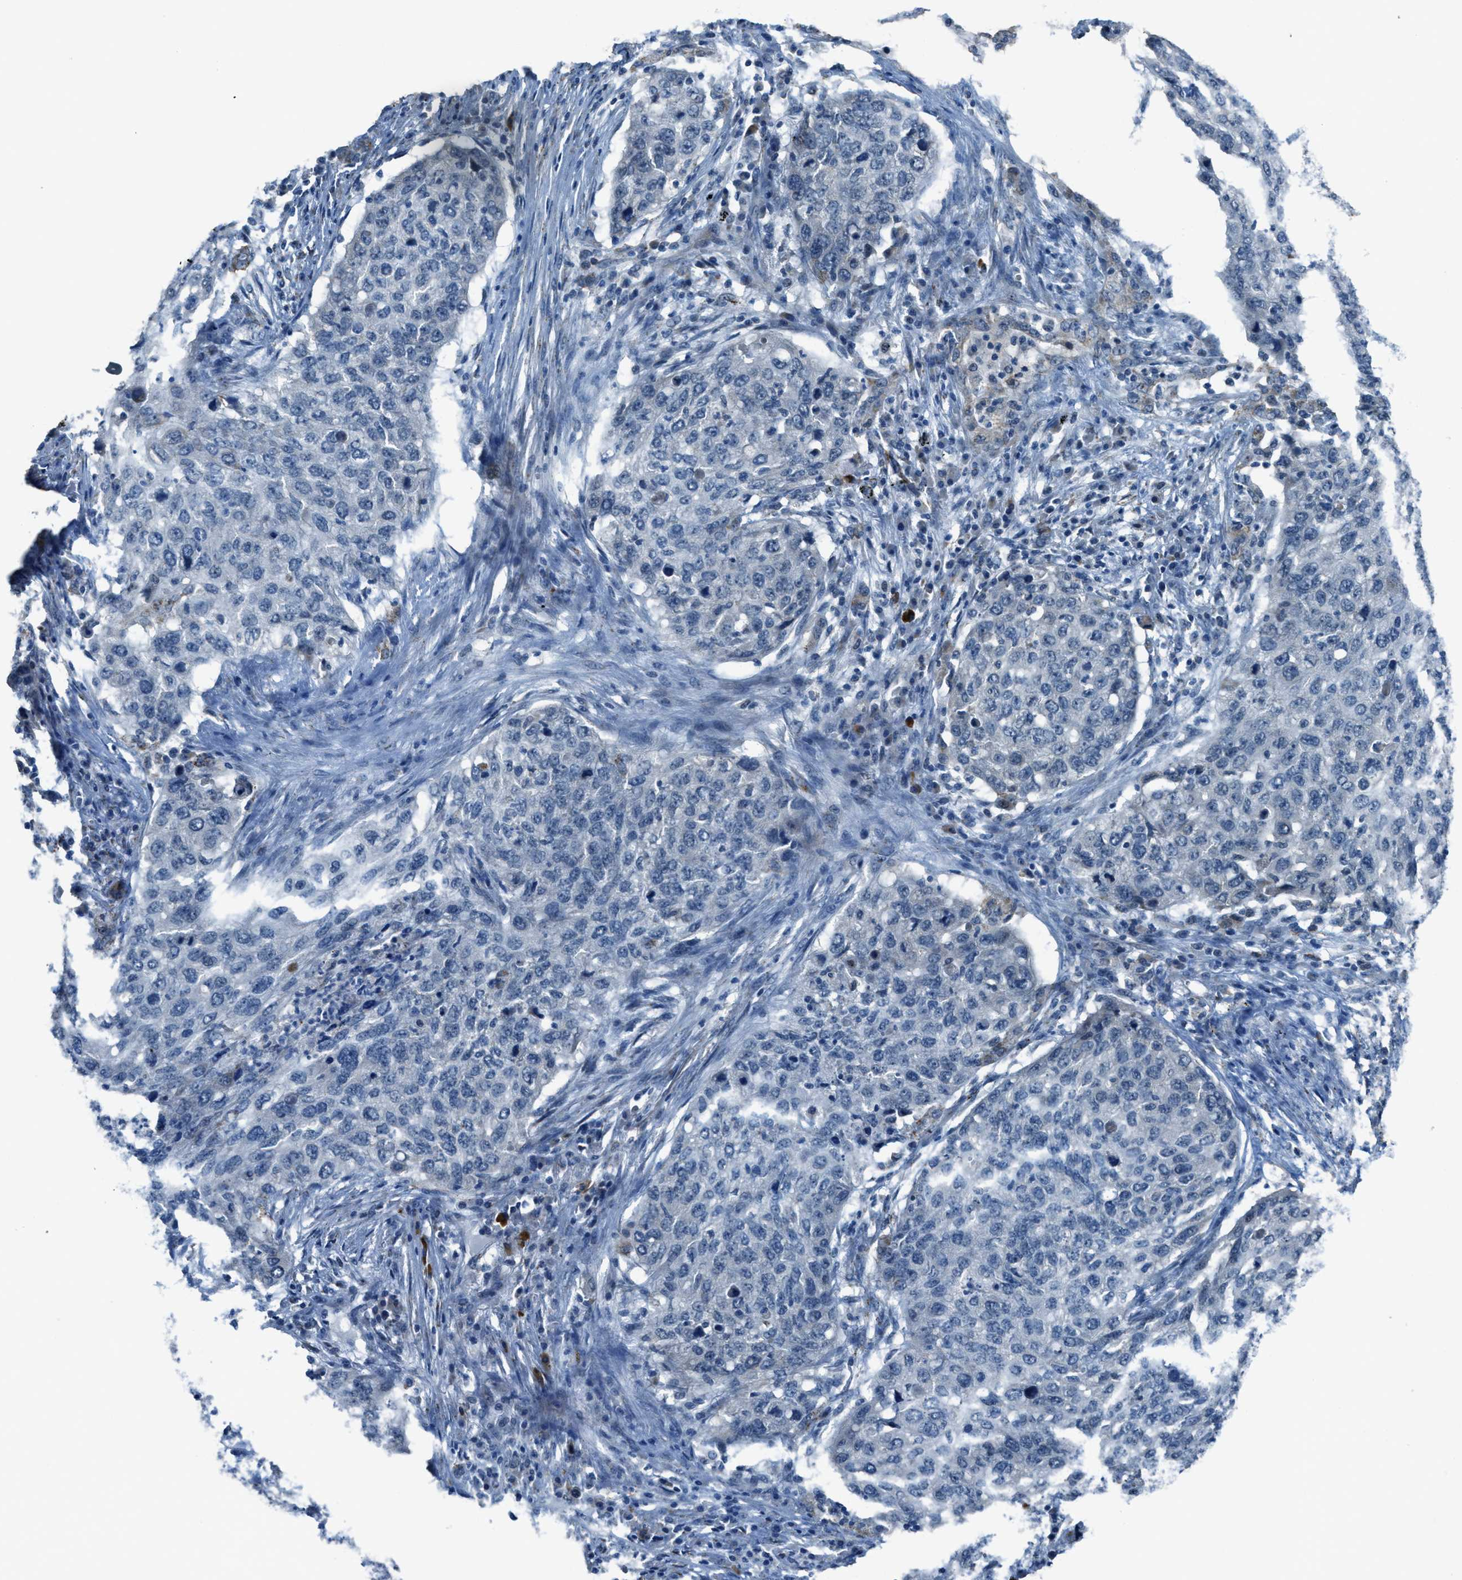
{"staining": {"intensity": "negative", "quantity": "none", "location": "none"}, "tissue": "lung cancer", "cell_type": "Tumor cells", "image_type": "cancer", "snomed": [{"axis": "morphology", "description": "Squamous cell carcinoma, NOS"}, {"axis": "topography", "description": "Lung"}], "caption": "IHC histopathology image of lung cancer stained for a protein (brown), which displays no expression in tumor cells. The staining is performed using DAB brown chromogen with nuclei counter-stained in using hematoxylin.", "gene": "CDON", "patient": {"sex": "female", "age": 63}}